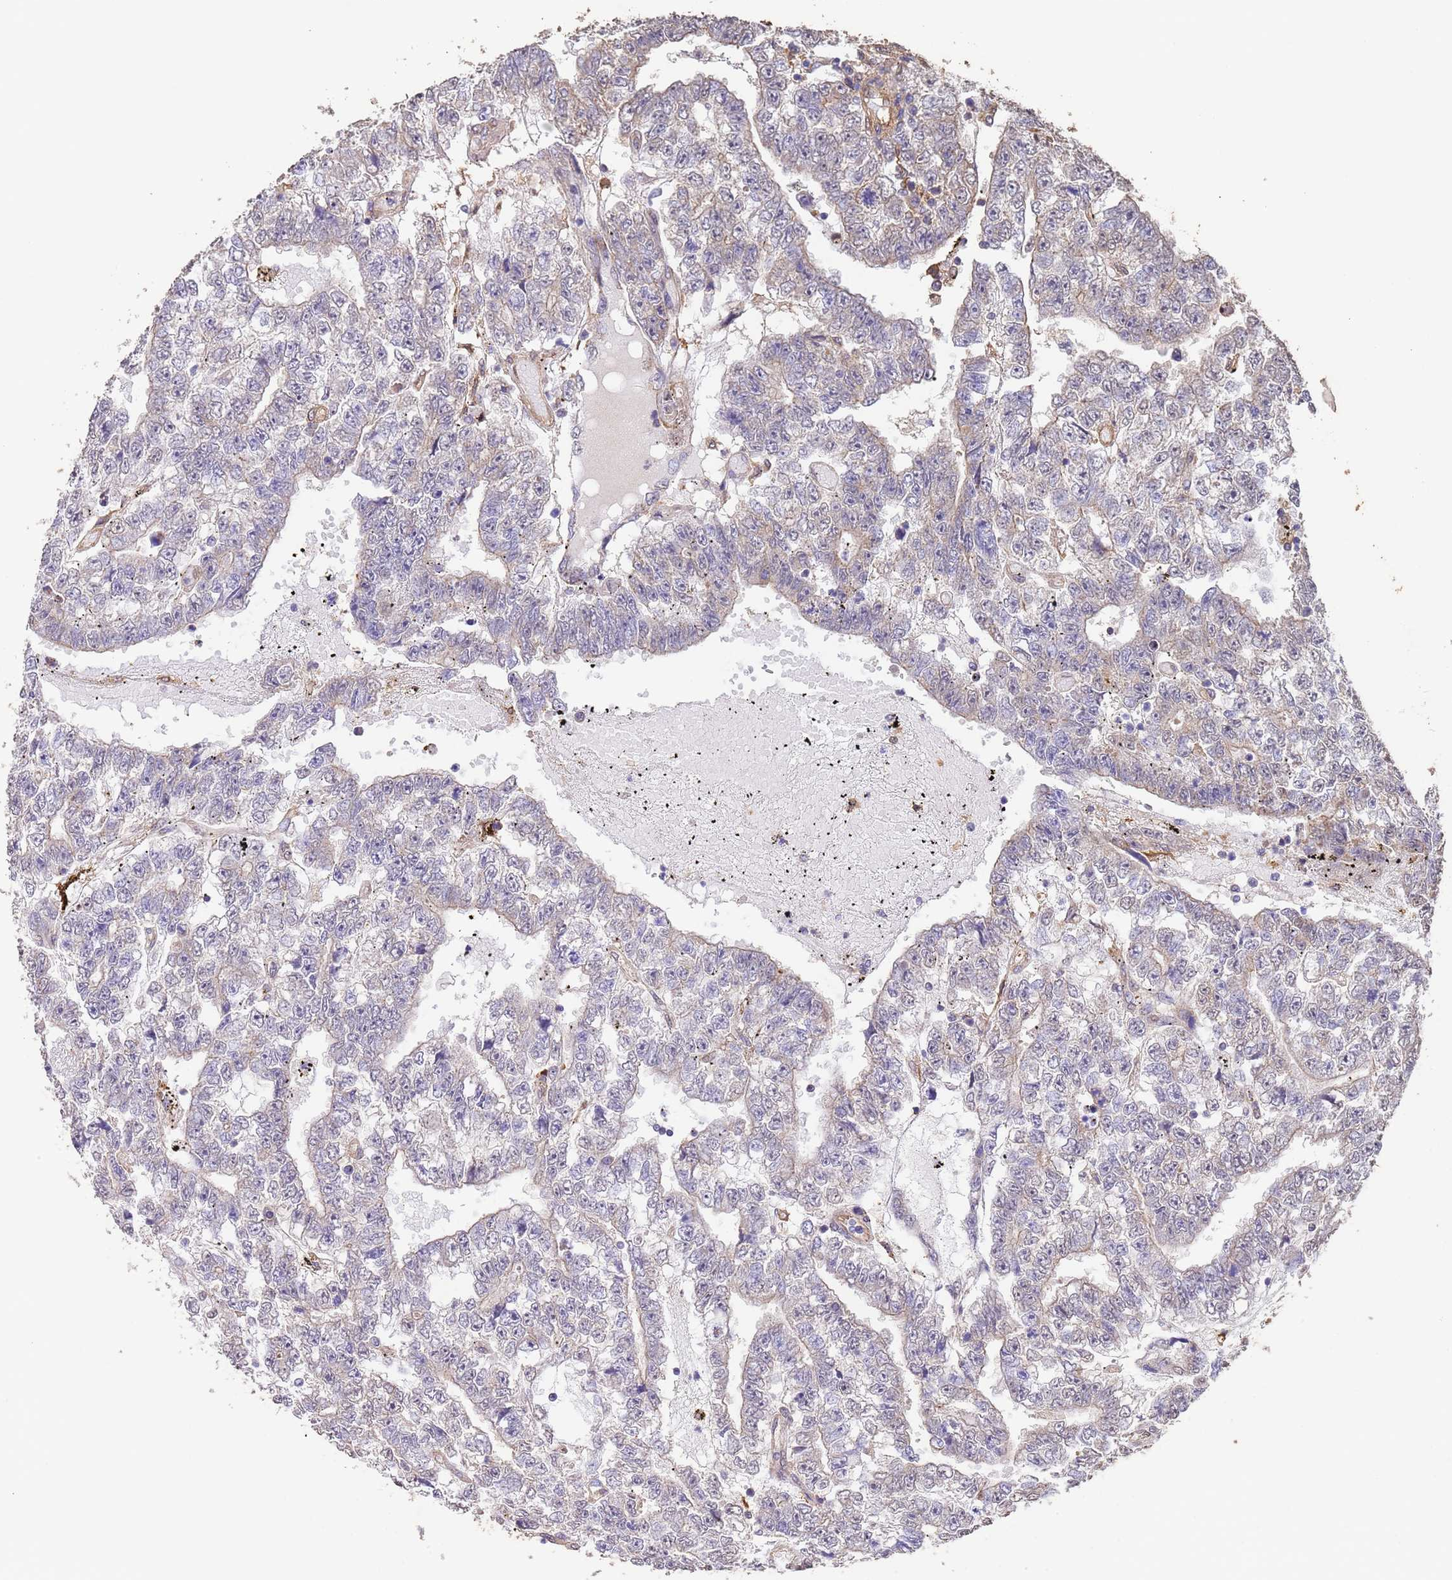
{"staining": {"intensity": "negative", "quantity": "none", "location": "none"}, "tissue": "testis cancer", "cell_type": "Tumor cells", "image_type": "cancer", "snomed": [{"axis": "morphology", "description": "Carcinoma, Embryonal, NOS"}, {"axis": "topography", "description": "Testis"}], "caption": "This is an immunohistochemistry image of embryonal carcinoma (testis). There is no expression in tumor cells.", "gene": "NPHP1", "patient": {"sex": "male", "age": 25}}